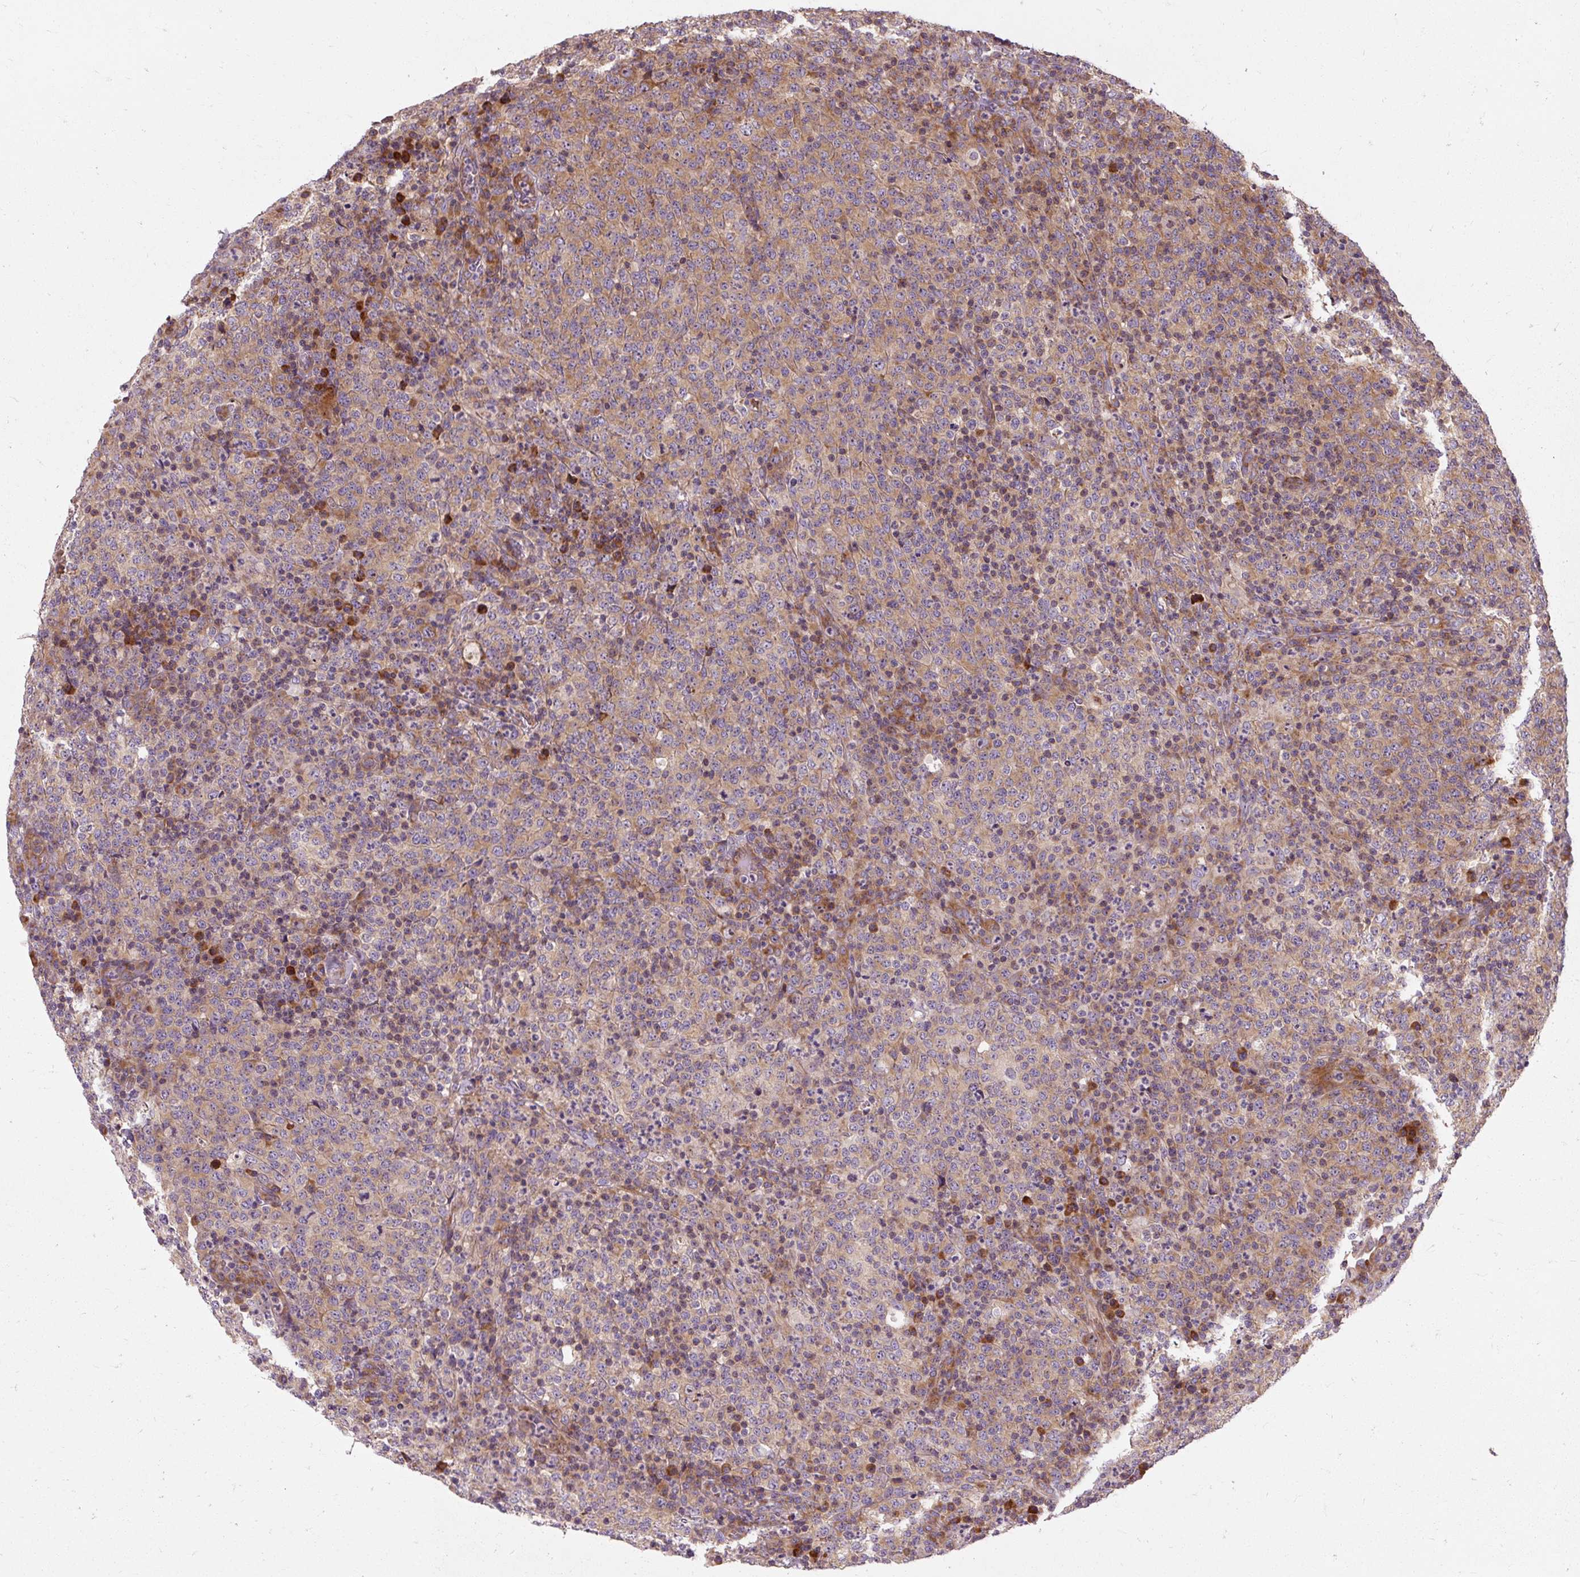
{"staining": {"intensity": "moderate", "quantity": "<25%", "location": "cytoplasmic/membranous"}, "tissue": "lymphoma", "cell_type": "Tumor cells", "image_type": "cancer", "snomed": [{"axis": "morphology", "description": "Malignant lymphoma, non-Hodgkin's type, High grade"}, {"axis": "topography", "description": "Lymph node"}], "caption": "Immunohistochemistry micrograph of neoplastic tissue: lymphoma stained using immunohistochemistry displays low levels of moderate protein expression localized specifically in the cytoplasmic/membranous of tumor cells, appearing as a cytoplasmic/membranous brown color.", "gene": "PRSS48", "patient": {"sex": "male", "age": 54}}